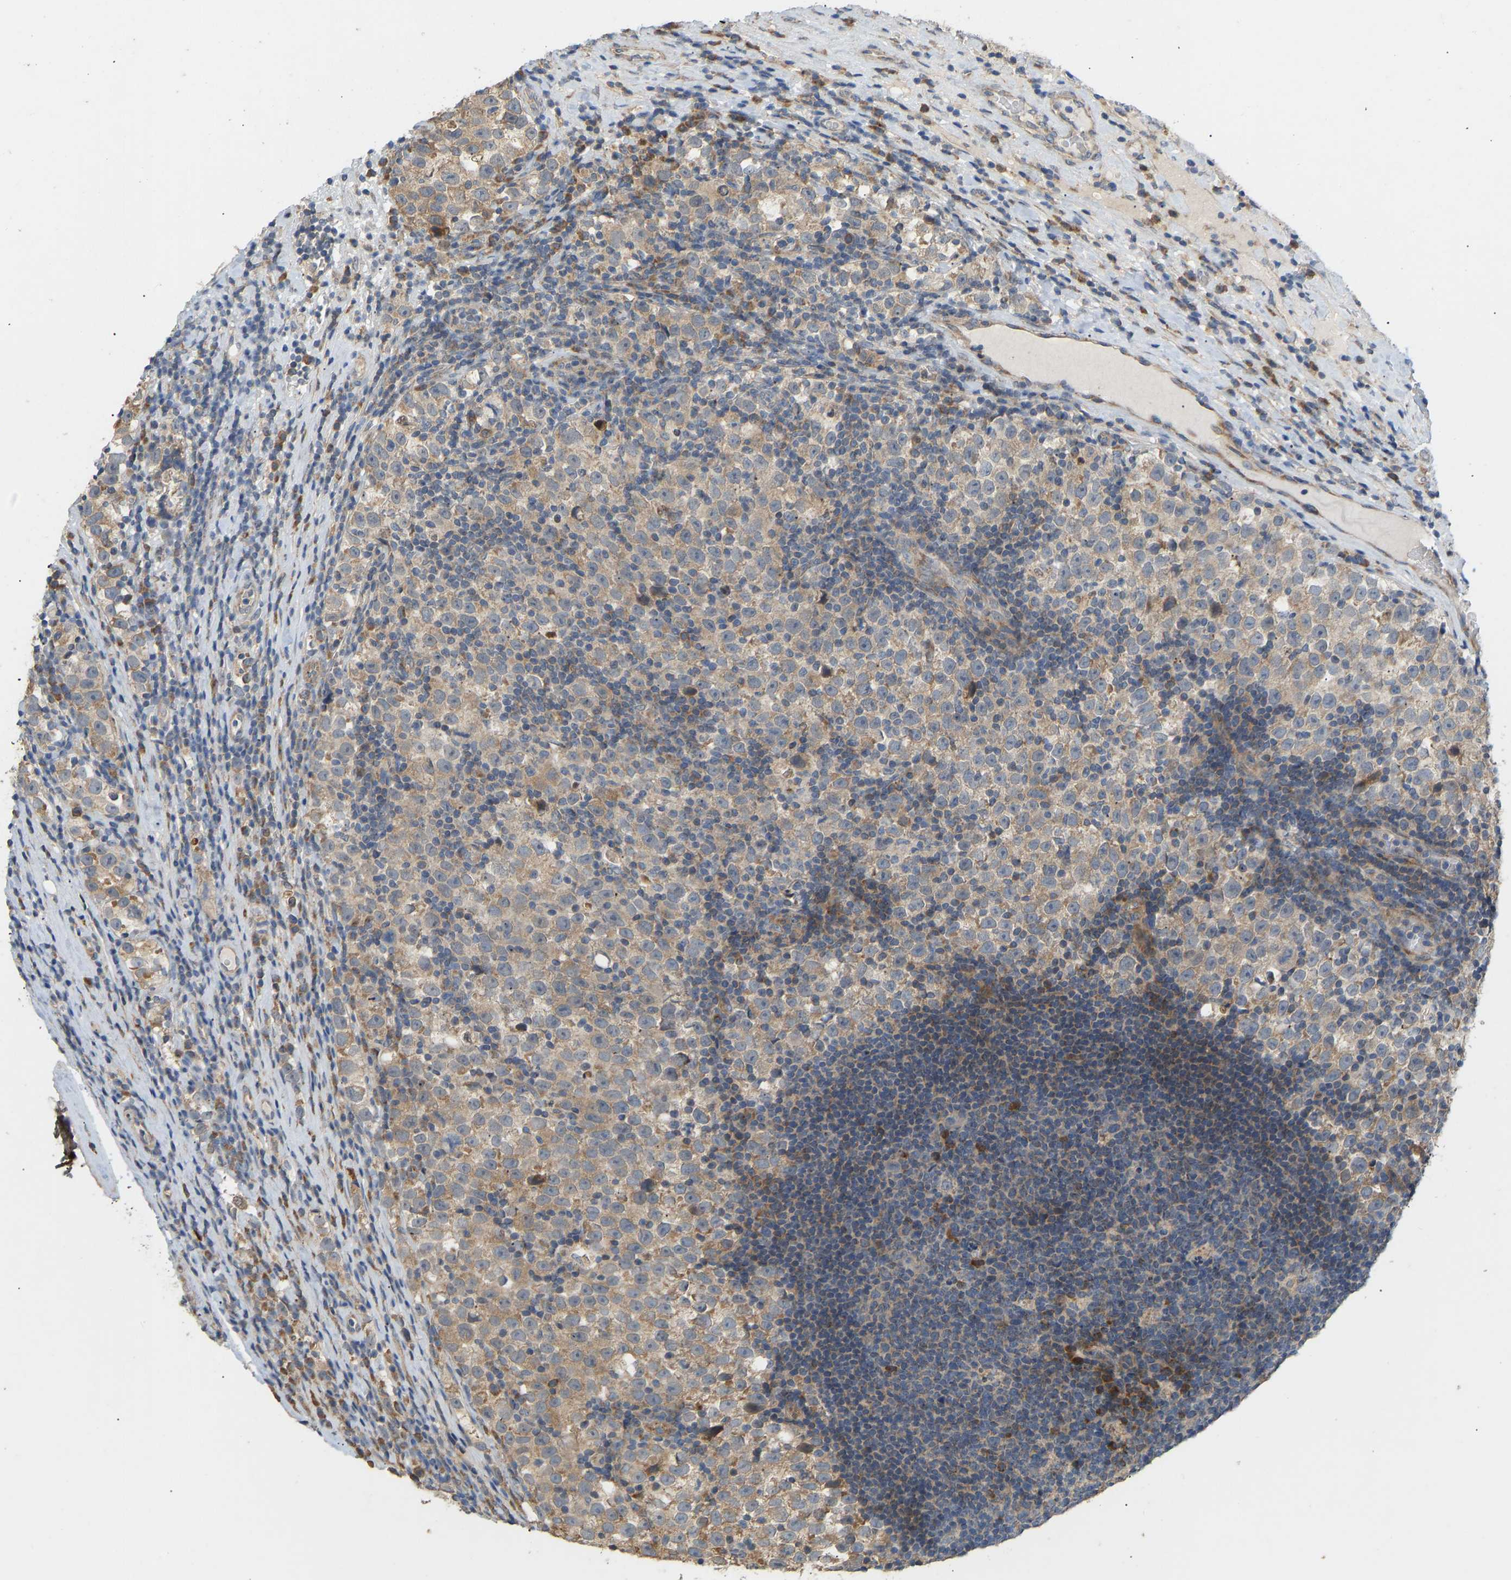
{"staining": {"intensity": "weak", "quantity": "25%-75%", "location": "cytoplasmic/membranous"}, "tissue": "testis cancer", "cell_type": "Tumor cells", "image_type": "cancer", "snomed": [{"axis": "morphology", "description": "Seminoma, NOS"}, {"axis": "morphology", "description": "Carcinoma, Embryonal, NOS"}, {"axis": "topography", "description": "Testis"}], "caption": "Human embryonal carcinoma (testis) stained with a brown dye demonstrates weak cytoplasmic/membranous positive expression in approximately 25%-75% of tumor cells.", "gene": "HACD2", "patient": {"sex": "male", "age": 30}}